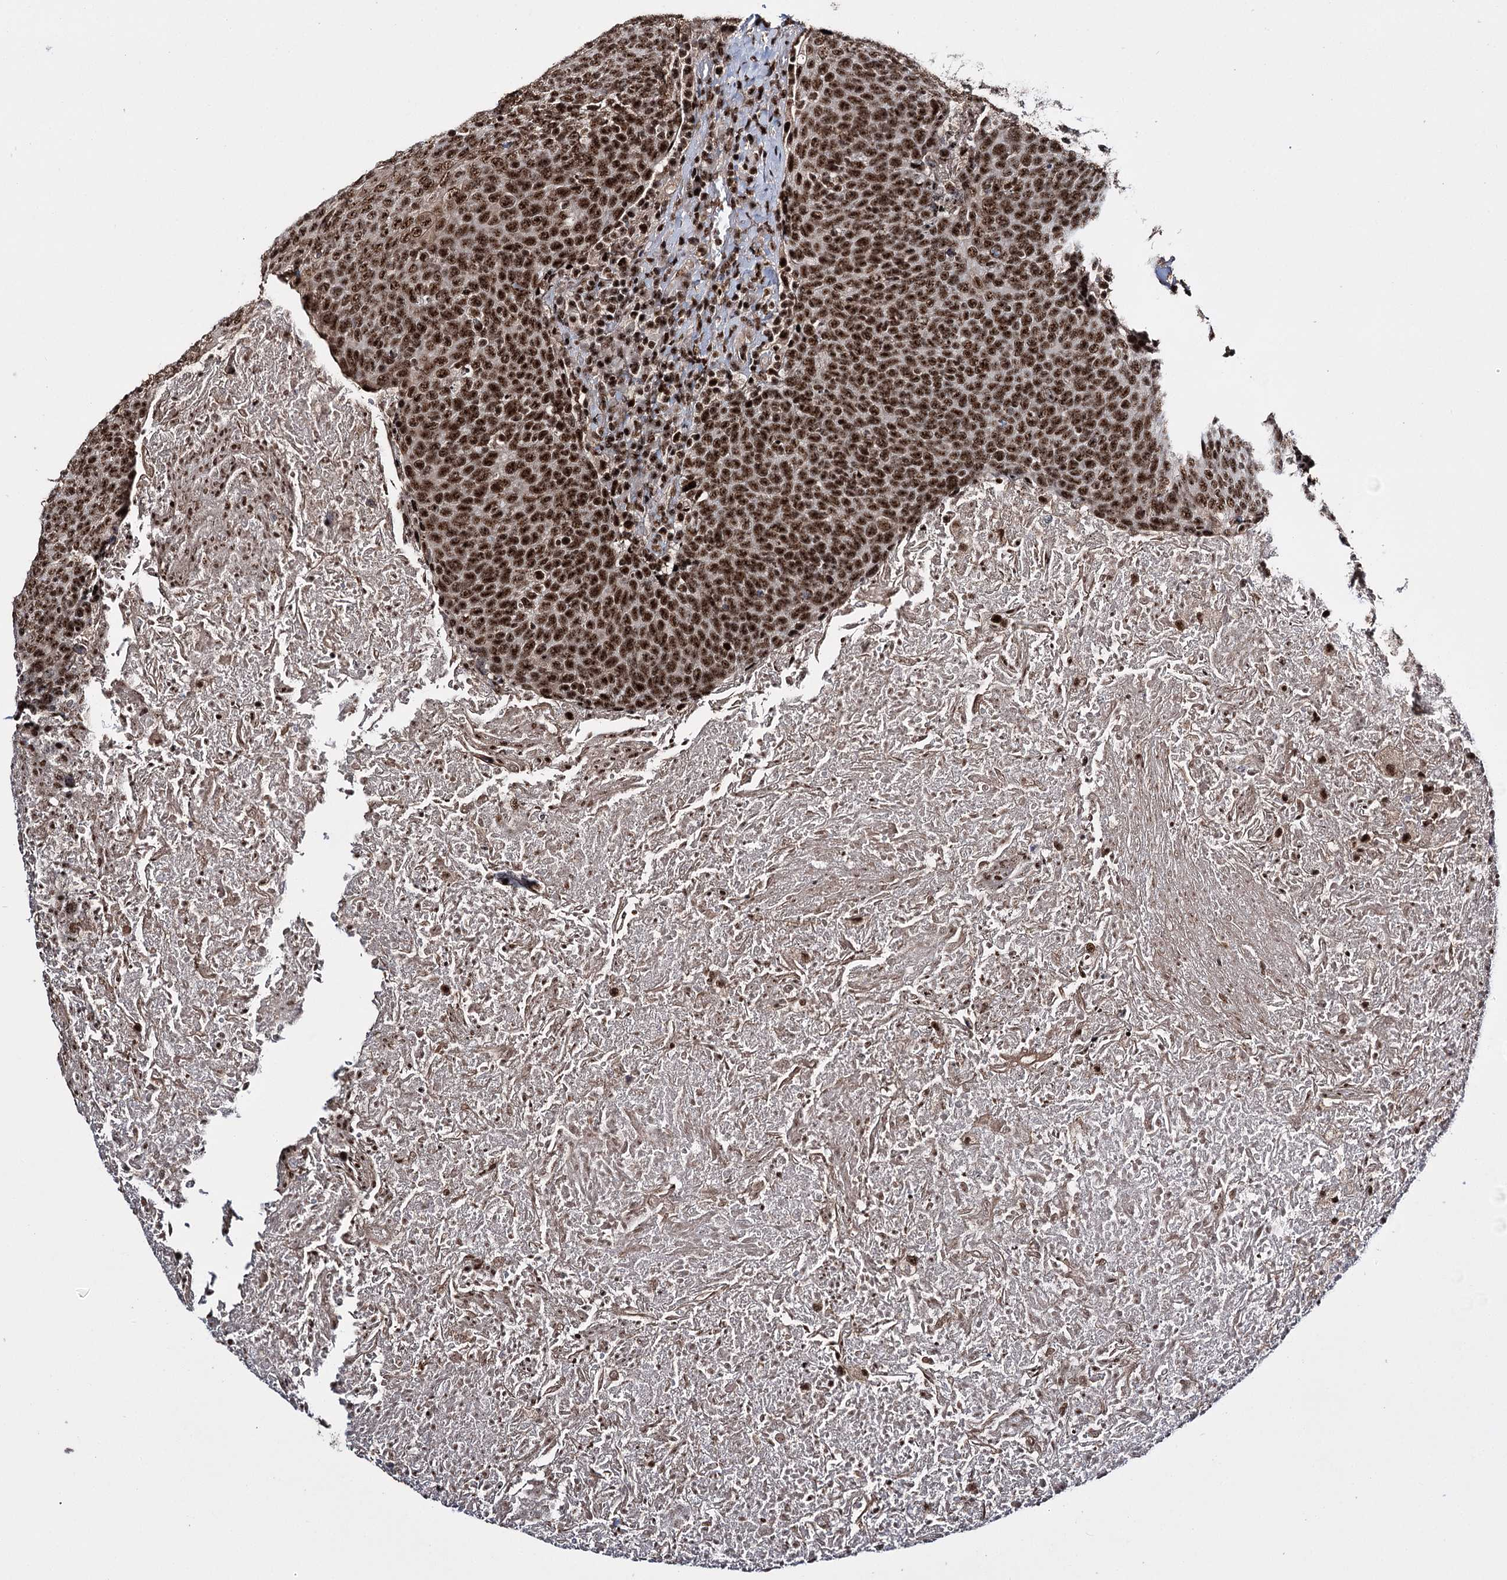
{"staining": {"intensity": "strong", "quantity": ">75%", "location": "nuclear"}, "tissue": "head and neck cancer", "cell_type": "Tumor cells", "image_type": "cancer", "snomed": [{"axis": "morphology", "description": "Squamous cell carcinoma, NOS"}, {"axis": "morphology", "description": "Squamous cell carcinoma, metastatic, NOS"}, {"axis": "topography", "description": "Lymph node"}, {"axis": "topography", "description": "Head-Neck"}], "caption": "Tumor cells exhibit strong nuclear positivity in approximately >75% of cells in metastatic squamous cell carcinoma (head and neck). (IHC, brightfield microscopy, high magnification).", "gene": "PRPF40A", "patient": {"sex": "male", "age": 62}}